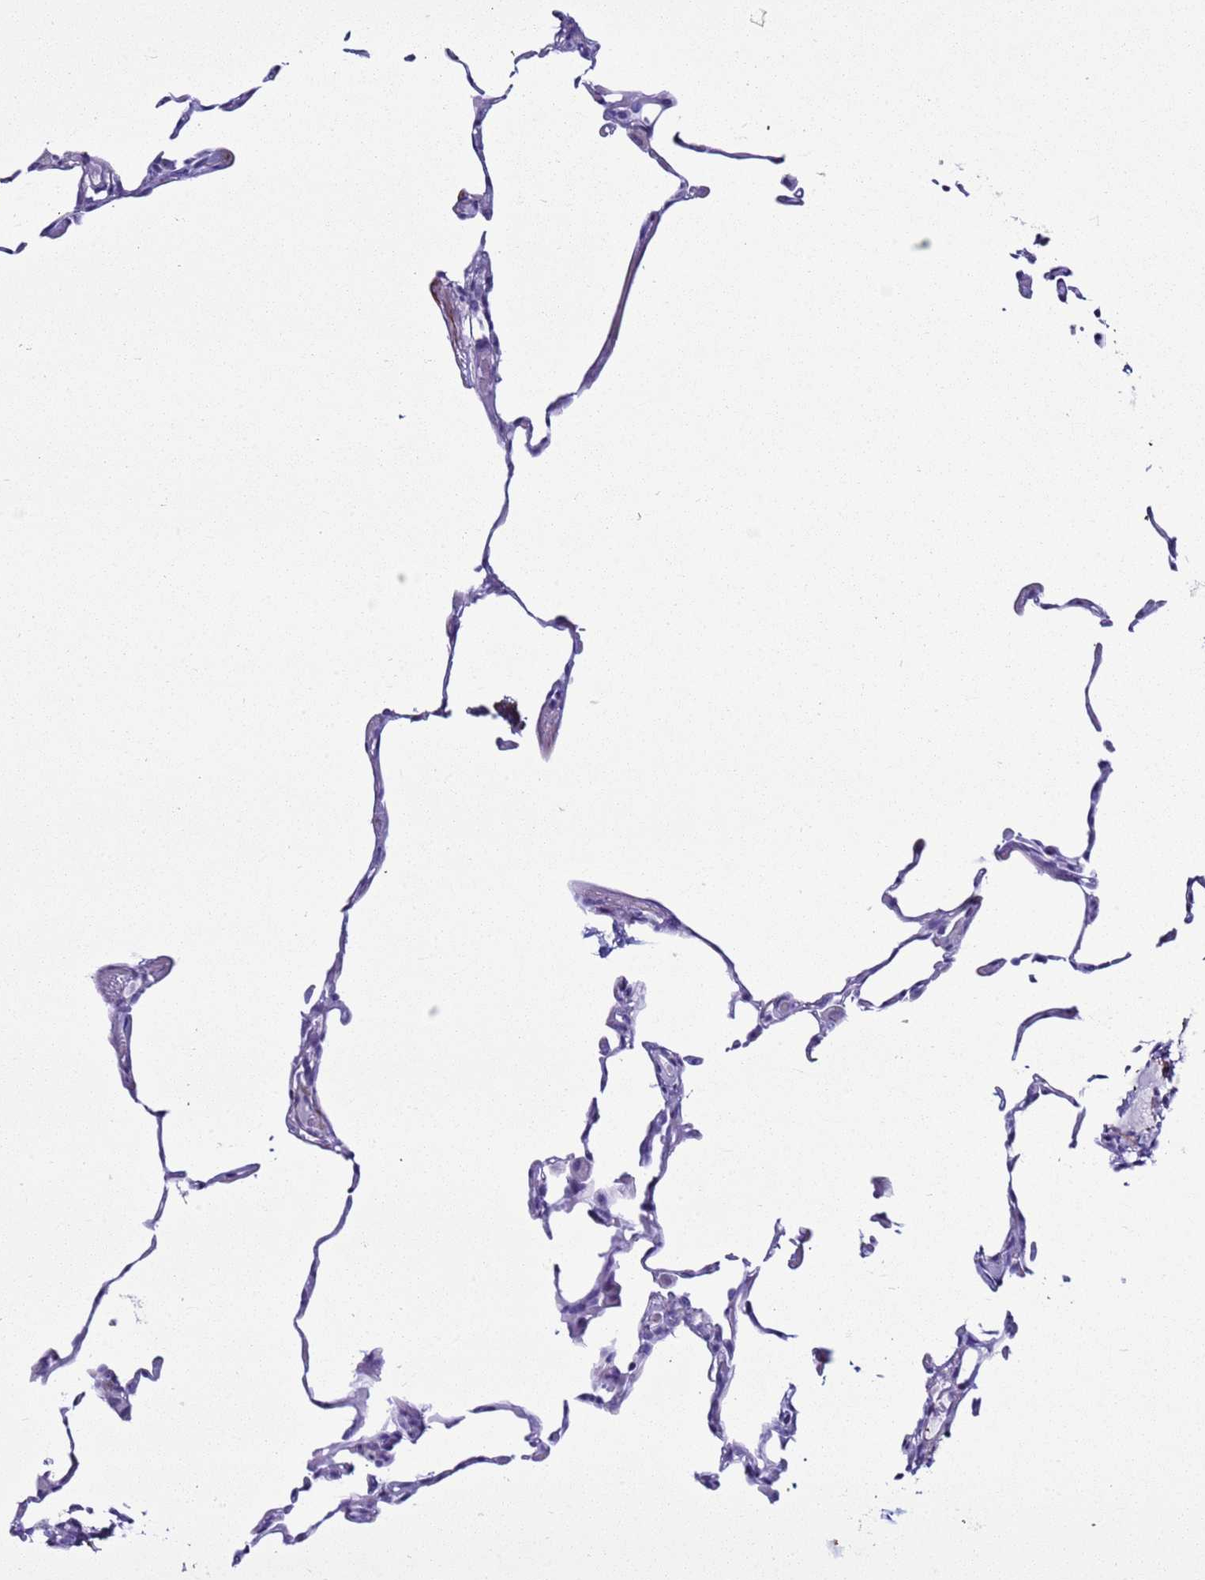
{"staining": {"intensity": "negative", "quantity": "none", "location": "none"}, "tissue": "lung", "cell_type": "Alveolar cells", "image_type": "normal", "snomed": [{"axis": "morphology", "description": "Normal tissue, NOS"}, {"axis": "topography", "description": "Lung"}], "caption": "A high-resolution histopathology image shows immunohistochemistry staining of unremarkable lung, which displays no significant expression in alveolar cells. (DAB (3,3'-diaminobenzidine) IHC visualized using brightfield microscopy, high magnification).", "gene": "LCMT1", "patient": {"sex": "female", "age": 57}}